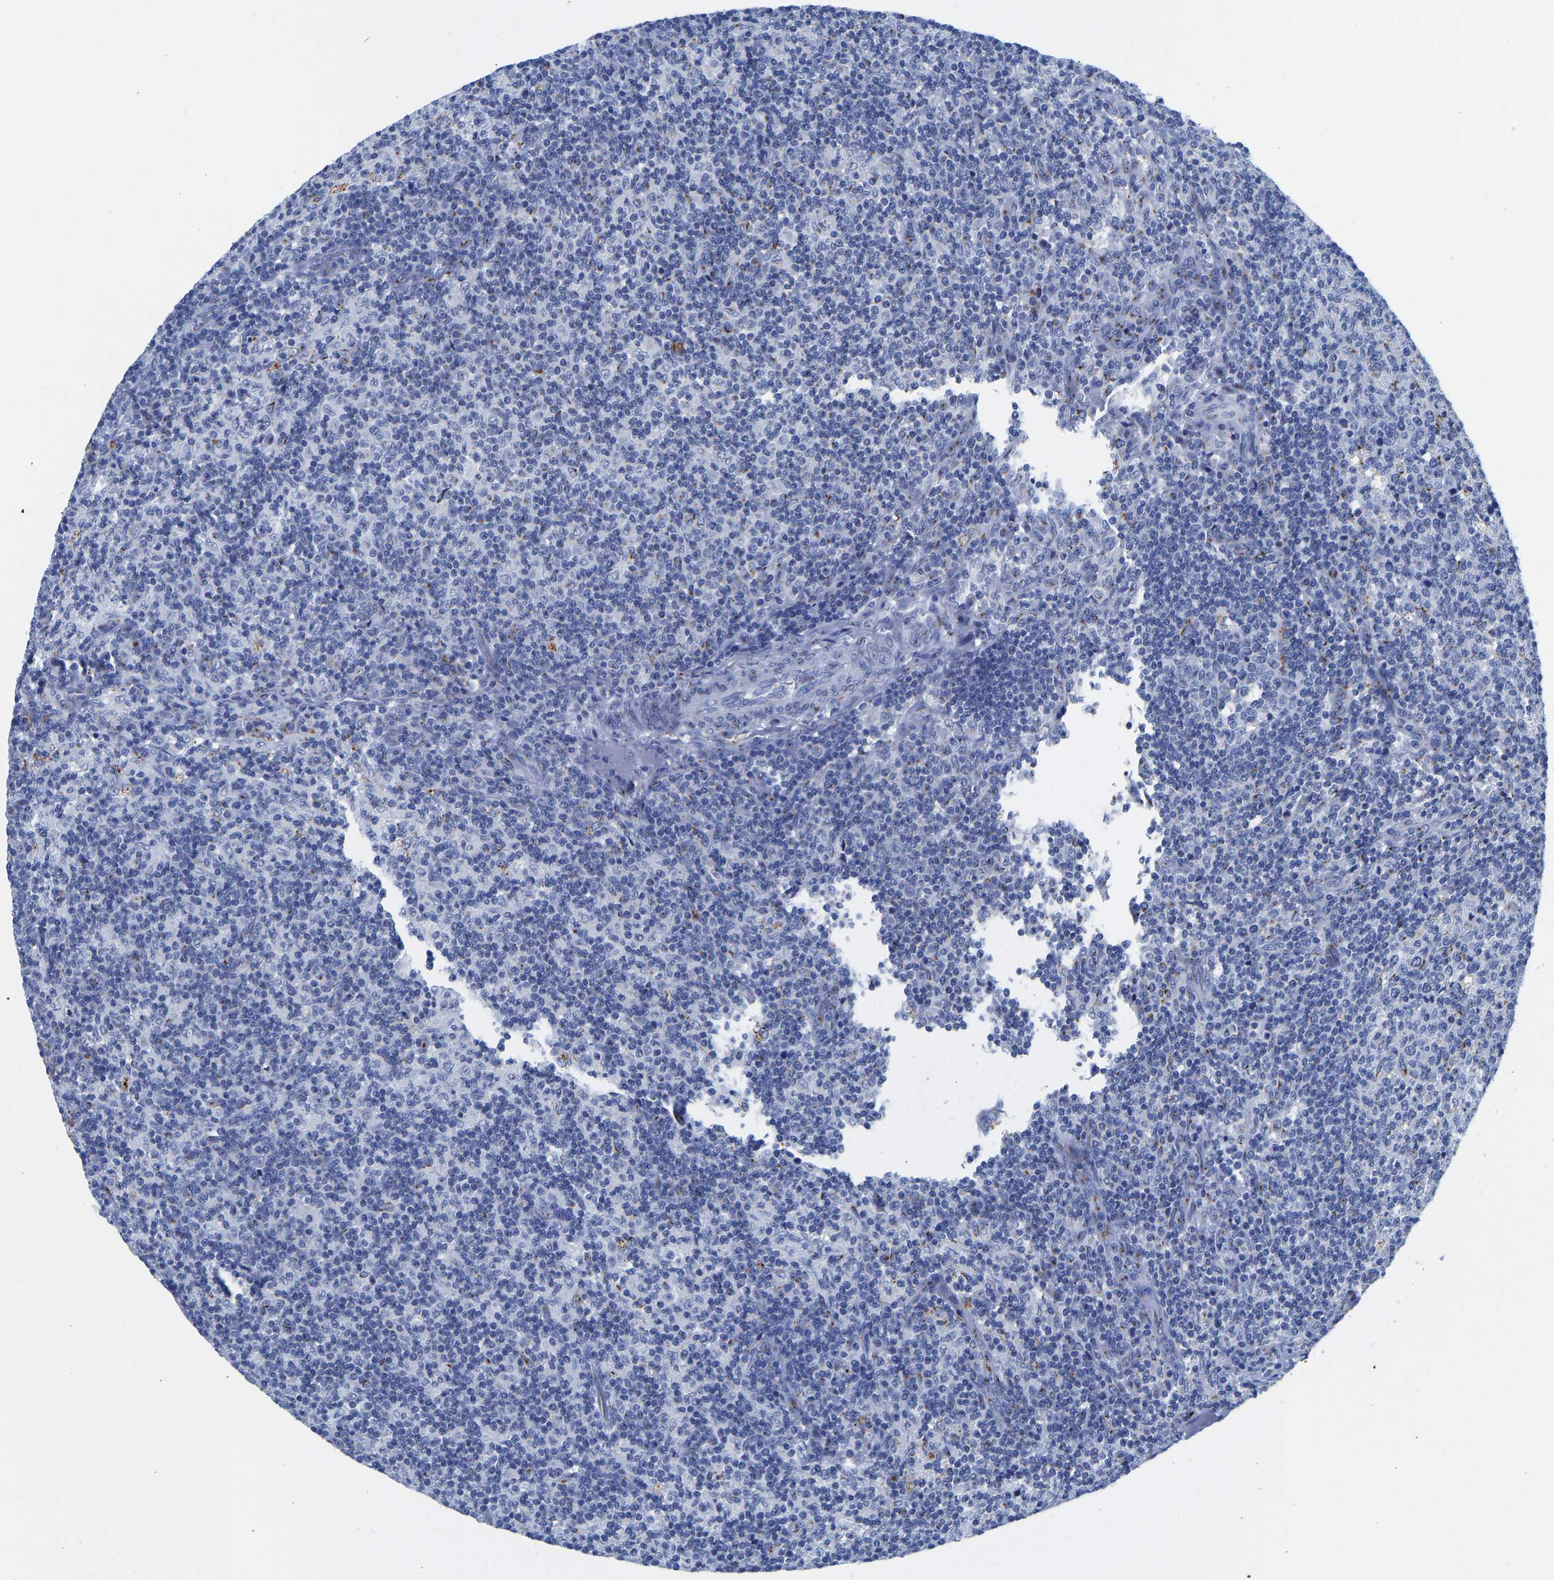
{"staining": {"intensity": "negative", "quantity": "none", "location": "none"}, "tissue": "lymph node", "cell_type": "Germinal center cells", "image_type": "normal", "snomed": [{"axis": "morphology", "description": "Normal tissue, NOS"}, {"axis": "morphology", "description": "Inflammation, NOS"}, {"axis": "topography", "description": "Lymph node"}], "caption": "Immunohistochemistry image of unremarkable lymph node: human lymph node stained with DAB (3,3'-diaminobenzidine) demonstrates no significant protein staining in germinal center cells. The staining is performed using DAB (3,3'-diaminobenzidine) brown chromogen with nuclei counter-stained in using hematoxylin.", "gene": "TMEM87A", "patient": {"sex": "male", "age": 55}}